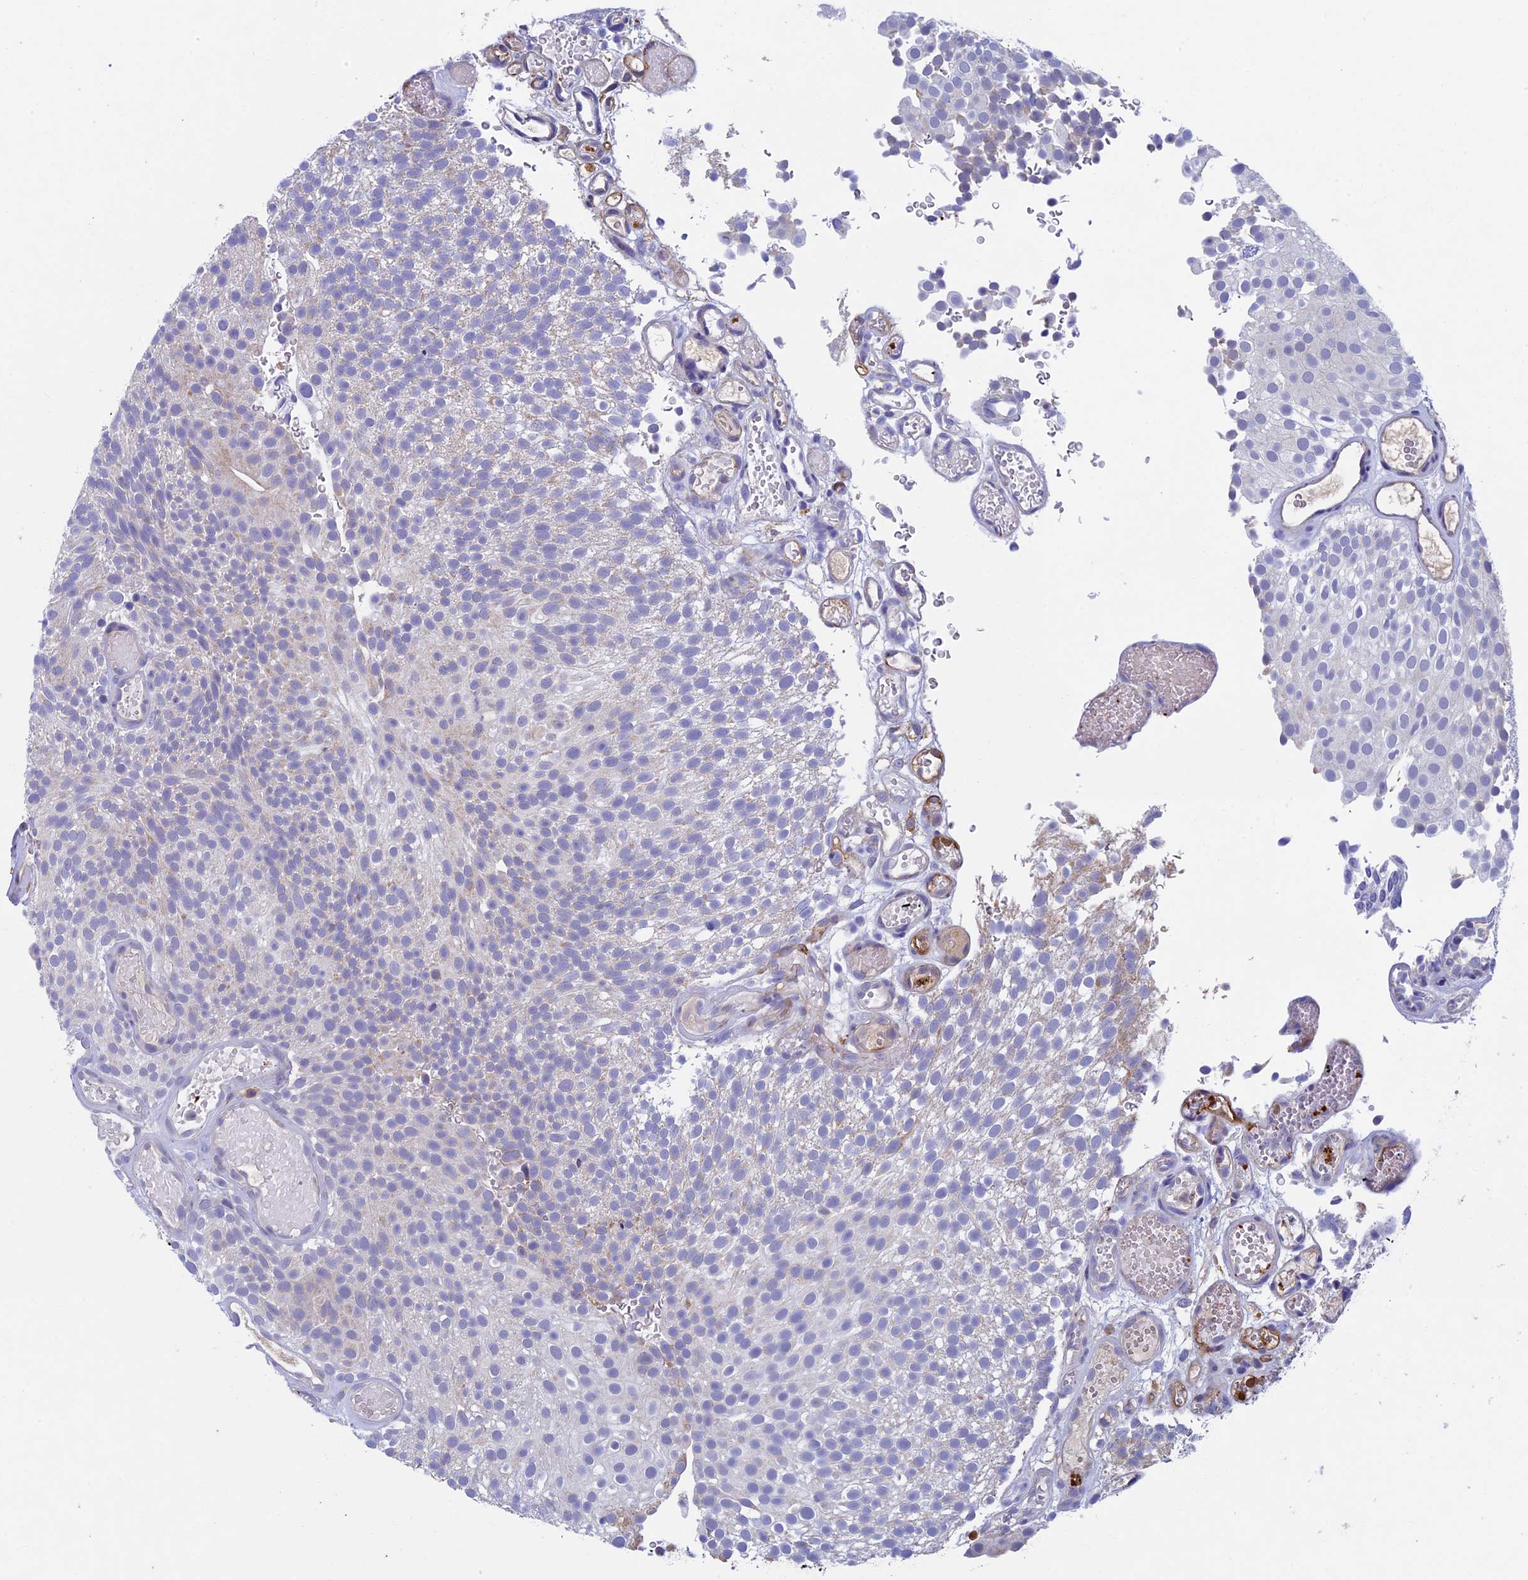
{"staining": {"intensity": "negative", "quantity": "none", "location": "none"}, "tissue": "urothelial cancer", "cell_type": "Tumor cells", "image_type": "cancer", "snomed": [{"axis": "morphology", "description": "Urothelial carcinoma, Low grade"}, {"axis": "topography", "description": "Urinary bladder"}], "caption": "Urothelial cancer stained for a protein using IHC shows no staining tumor cells.", "gene": "INSYN1", "patient": {"sex": "male", "age": 78}}